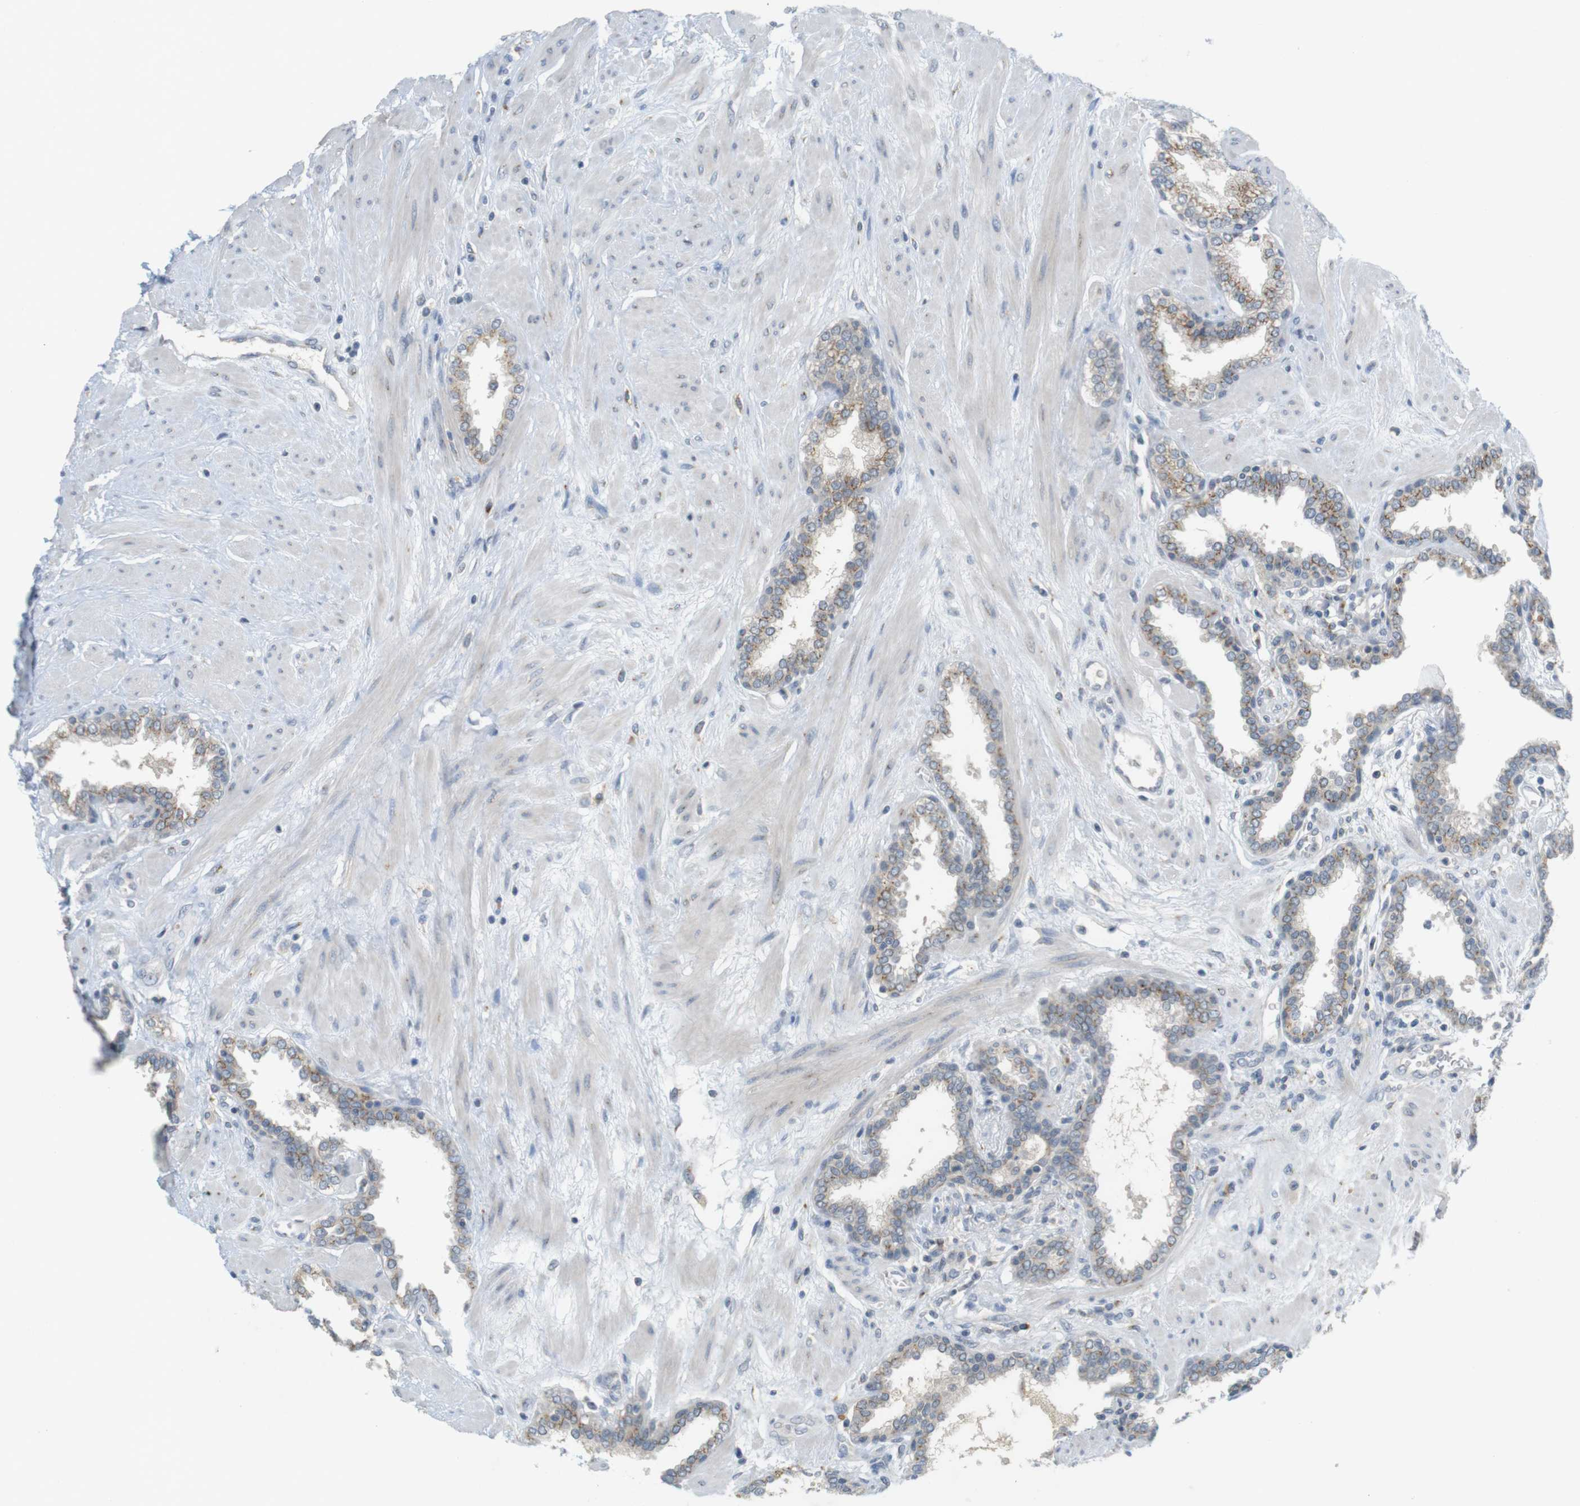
{"staining": {"intensity": "moderate", "quantity": ">75%", "location": "cytoplasmic/membranous"}, "tissue": "prostate", "cell_type": "Glandular cells", "image_type": "normal", "snomed": [{"axis": "morphology", "description": "Normal tissue, NOS"}, {"axis": "topography", "description": "Prostate"}], "caption": "A brown stain shows moderate cytoplasmic/membranous expression of a protein in glandular cells of normal human prostate.", "gene": "YIPF3", "patient": {"sex": "male", "age": 51}}